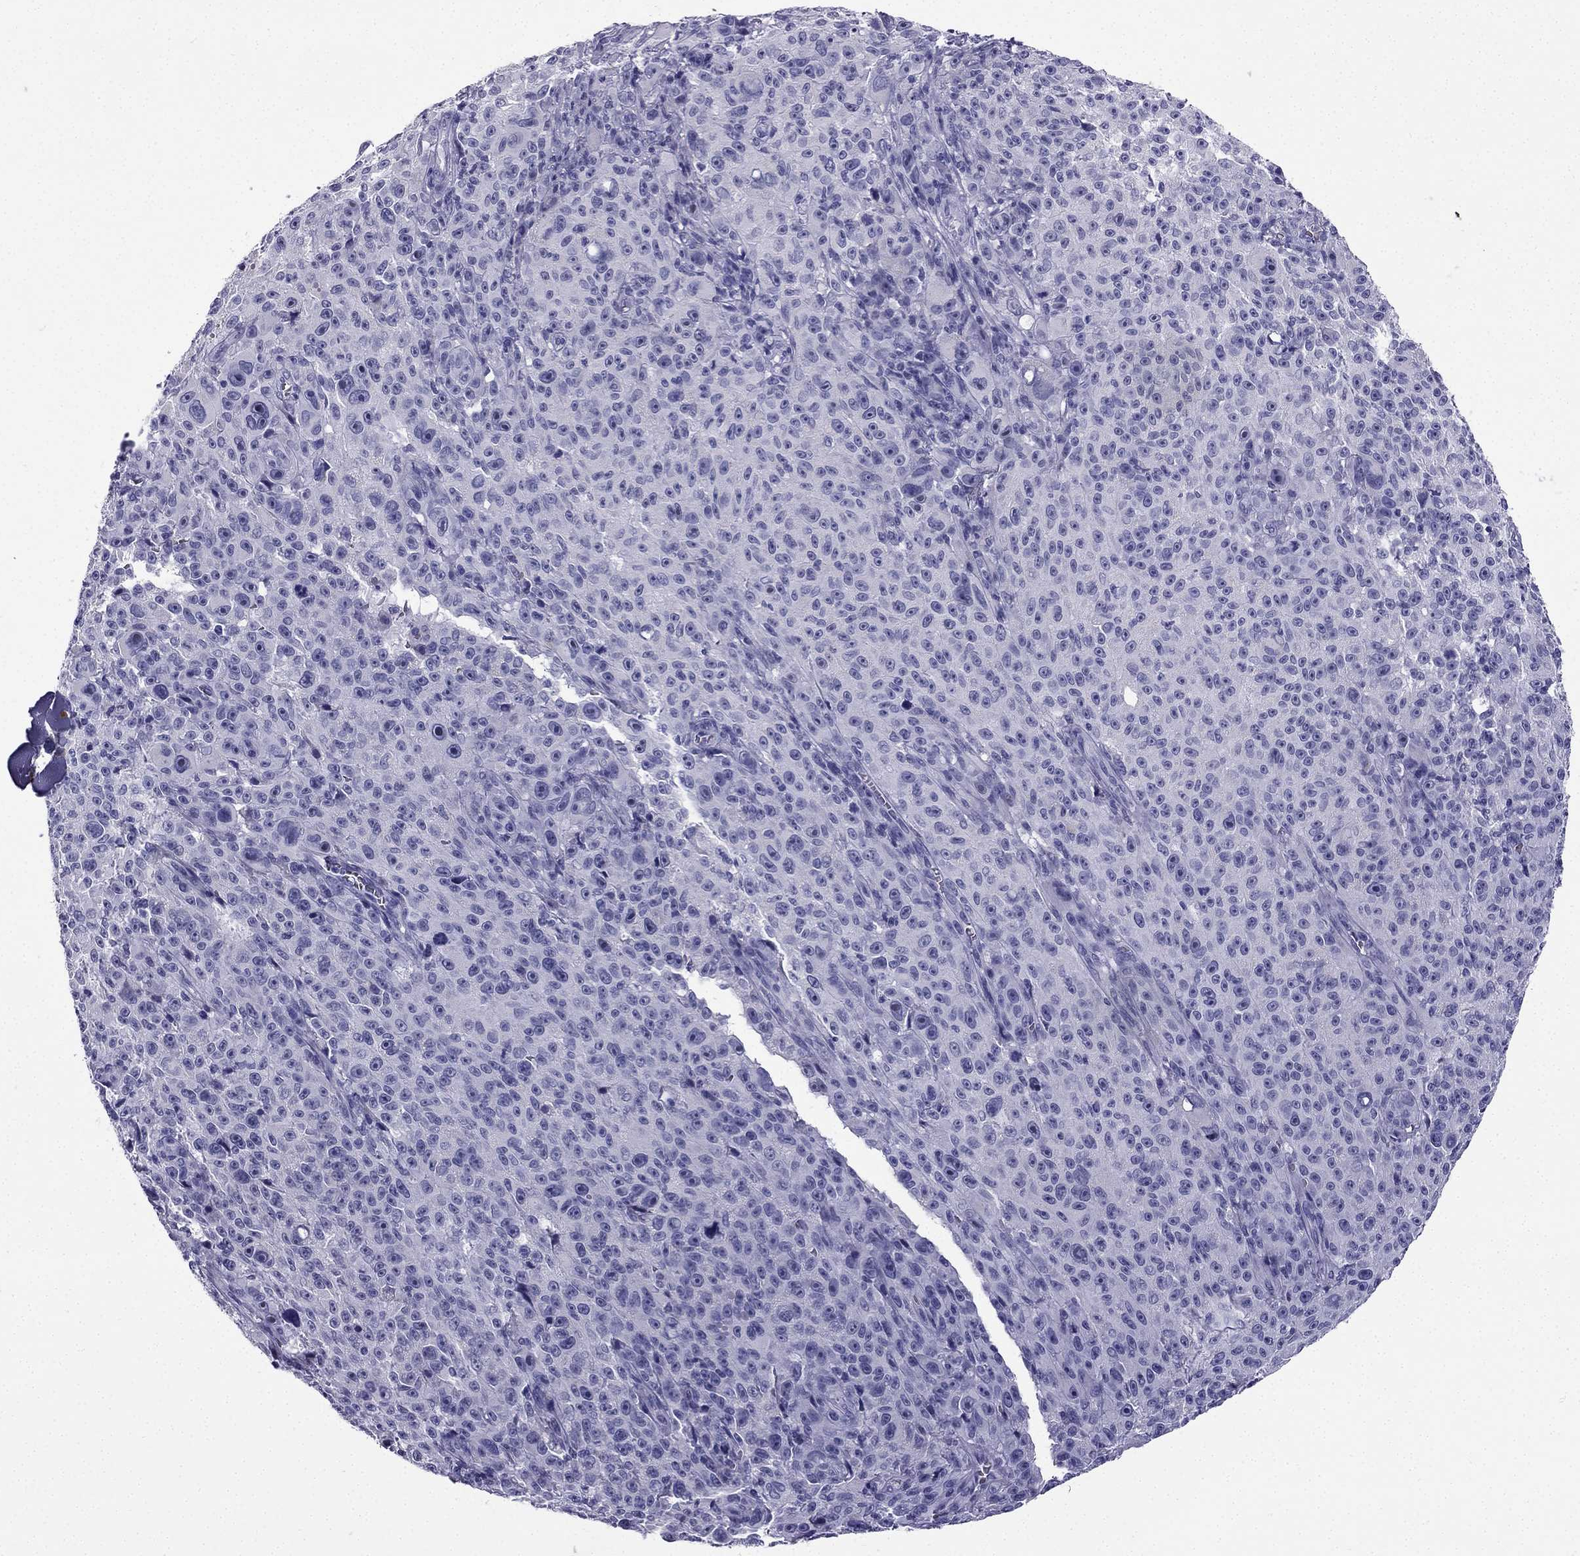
{"staining": {"intensity": "negative", "quantity": "none", "location": "none"}, "tissue": "melanoma", "cell_type": "Tumor cells", "image_type": "cancer", "snomed": [{"axis": "morphology", "description": "Malignant melanoma, NOS"}, {"axis": "topography", "description": "Skin"}], "caption": "This image is of melanoma stained with immunohistochemistry (IHC) to label a protein in brown with the nuclei are counter-stained blue. There is no staining in tumor cells.", "gene": "NPTX1", "patient": {"sex": "female", "age": 82}}